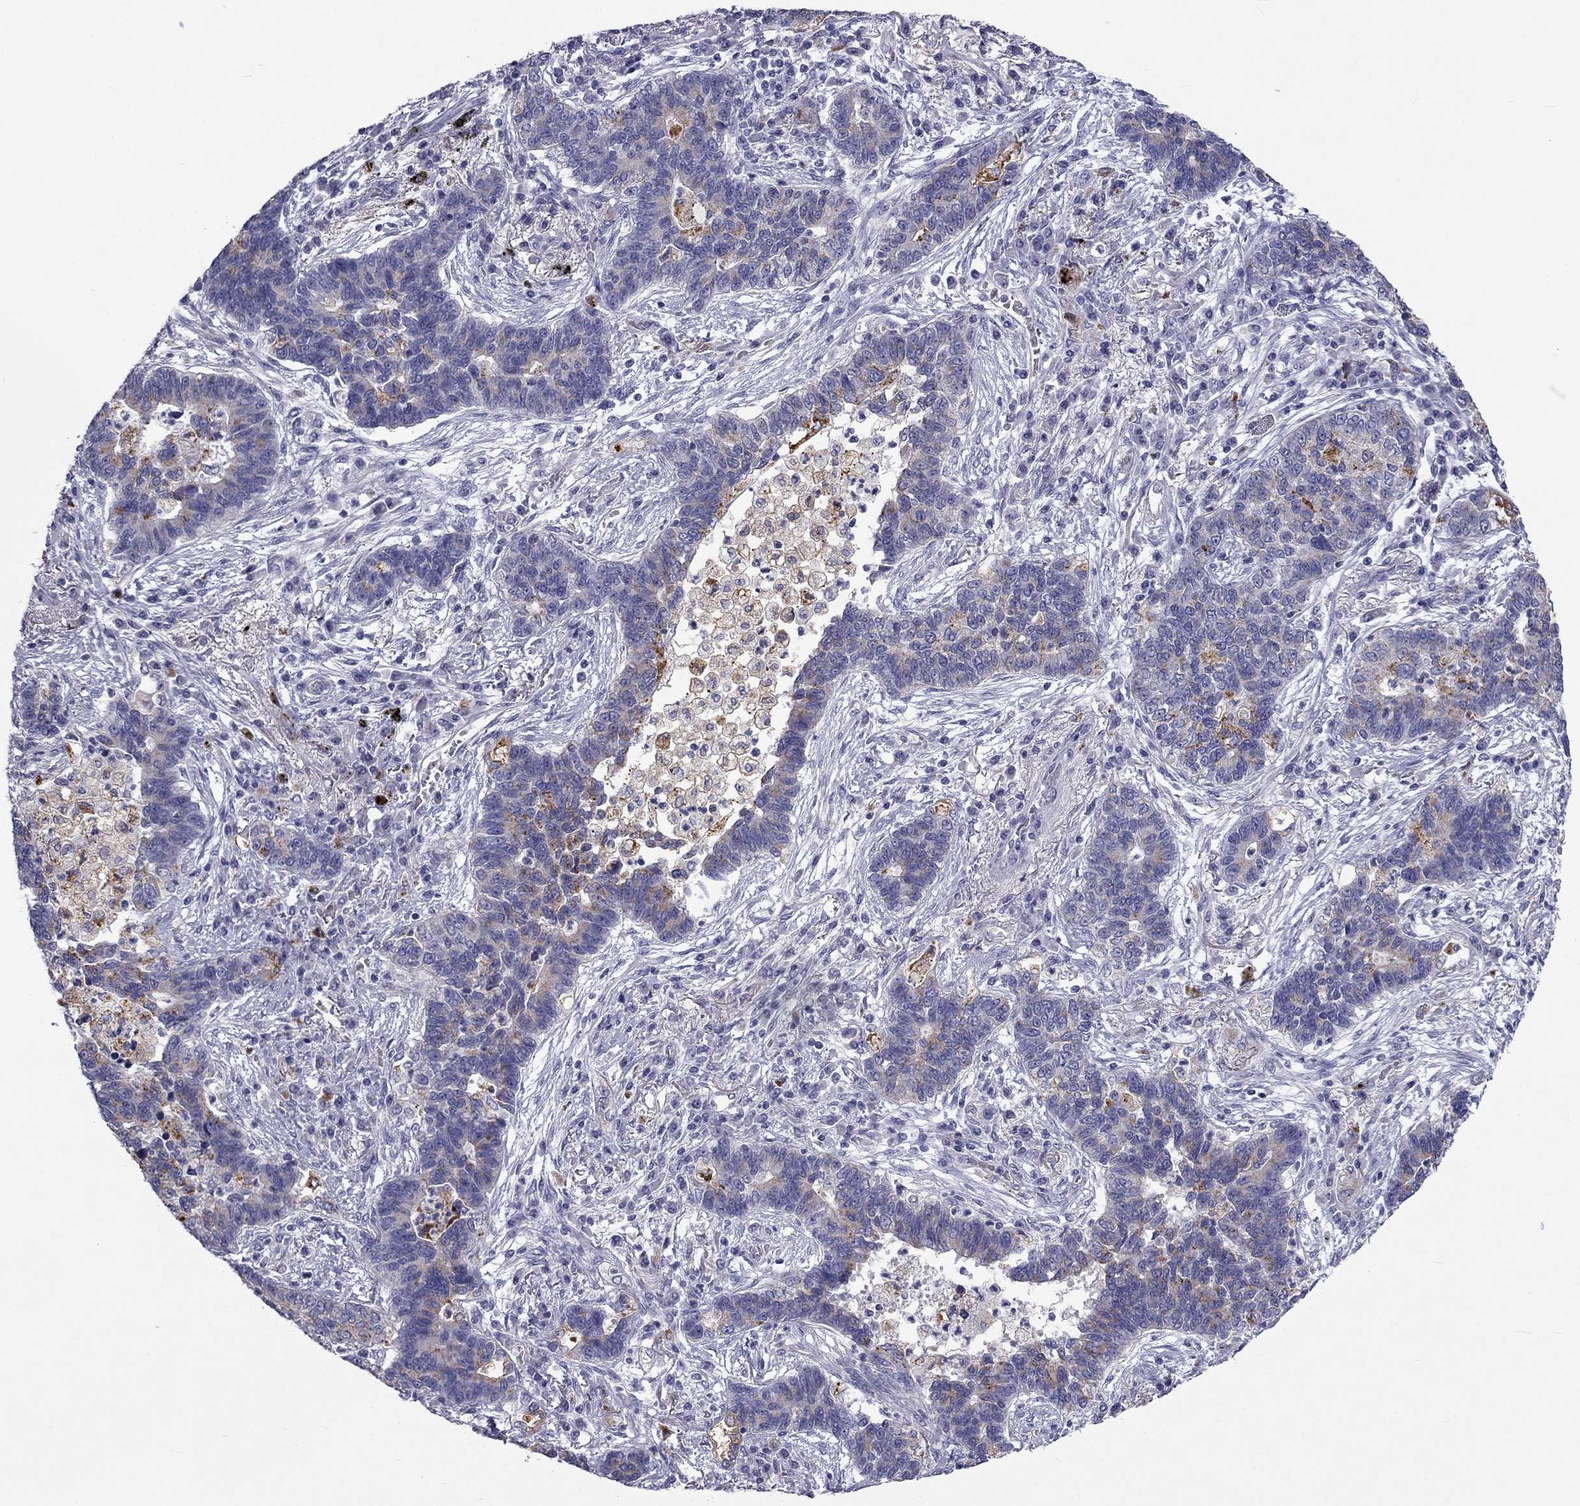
{"staining": {"intensity": "moderate", "quantity": "<25%", "location": "cytoplasmic/membranous"}, "tissue": "lung cancer", "cell_type": "Tumor cells", "image_type": "cancer", "snomed": [{"axis": "morphology", "description": "Adenocarcinoma, NOS"}, {"axis": "topography", "description": "Lung"}], "caption": "High-magnification brightfield microscopy of lung adenocarcinoma stained with DAB (brown) and counterstained with hematoxylin (blue). tumor cells exhibit moderate cytoplasmic/membranous staining is seen in approximately<25% of cells.", "gene": "CLPSL2", "patient": {"sex": "female", "age": 57}}